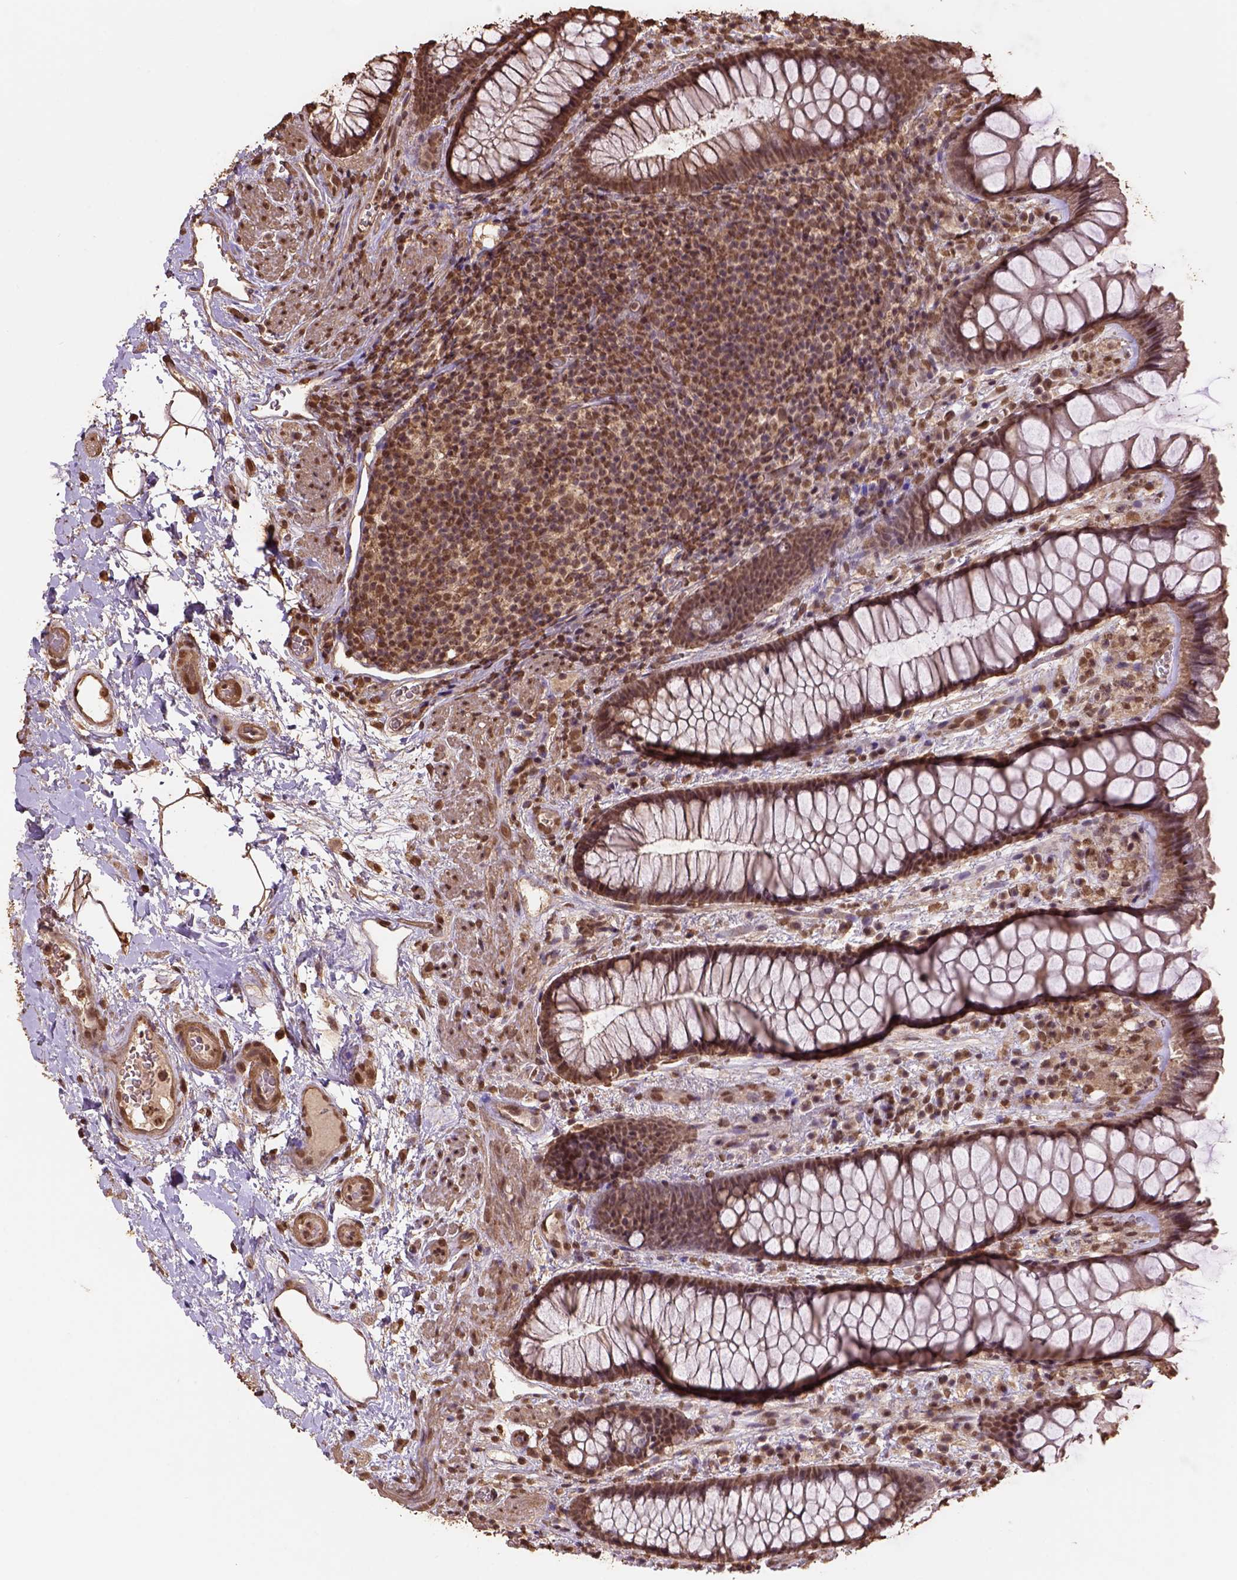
{"staining": {"intensity": "moderate", "quantity": ">75%", "location": "nuclear"}, "tissue": "rectum", "cell_type": "Glandular cells", "image_type": "normal", "snomed": [{"axis": "morphology", "description": "Normal tissue, NOS"}, {"axis": "topography", "description": "Rectum"}], "caption": "Brown immunohistochemical staining in benign rectum exhibits moderate nuclear positivity in approximately >75% of glandular cells.", "gene": "CSTF2T", "patient": {"sex": "female", "age": 62}}